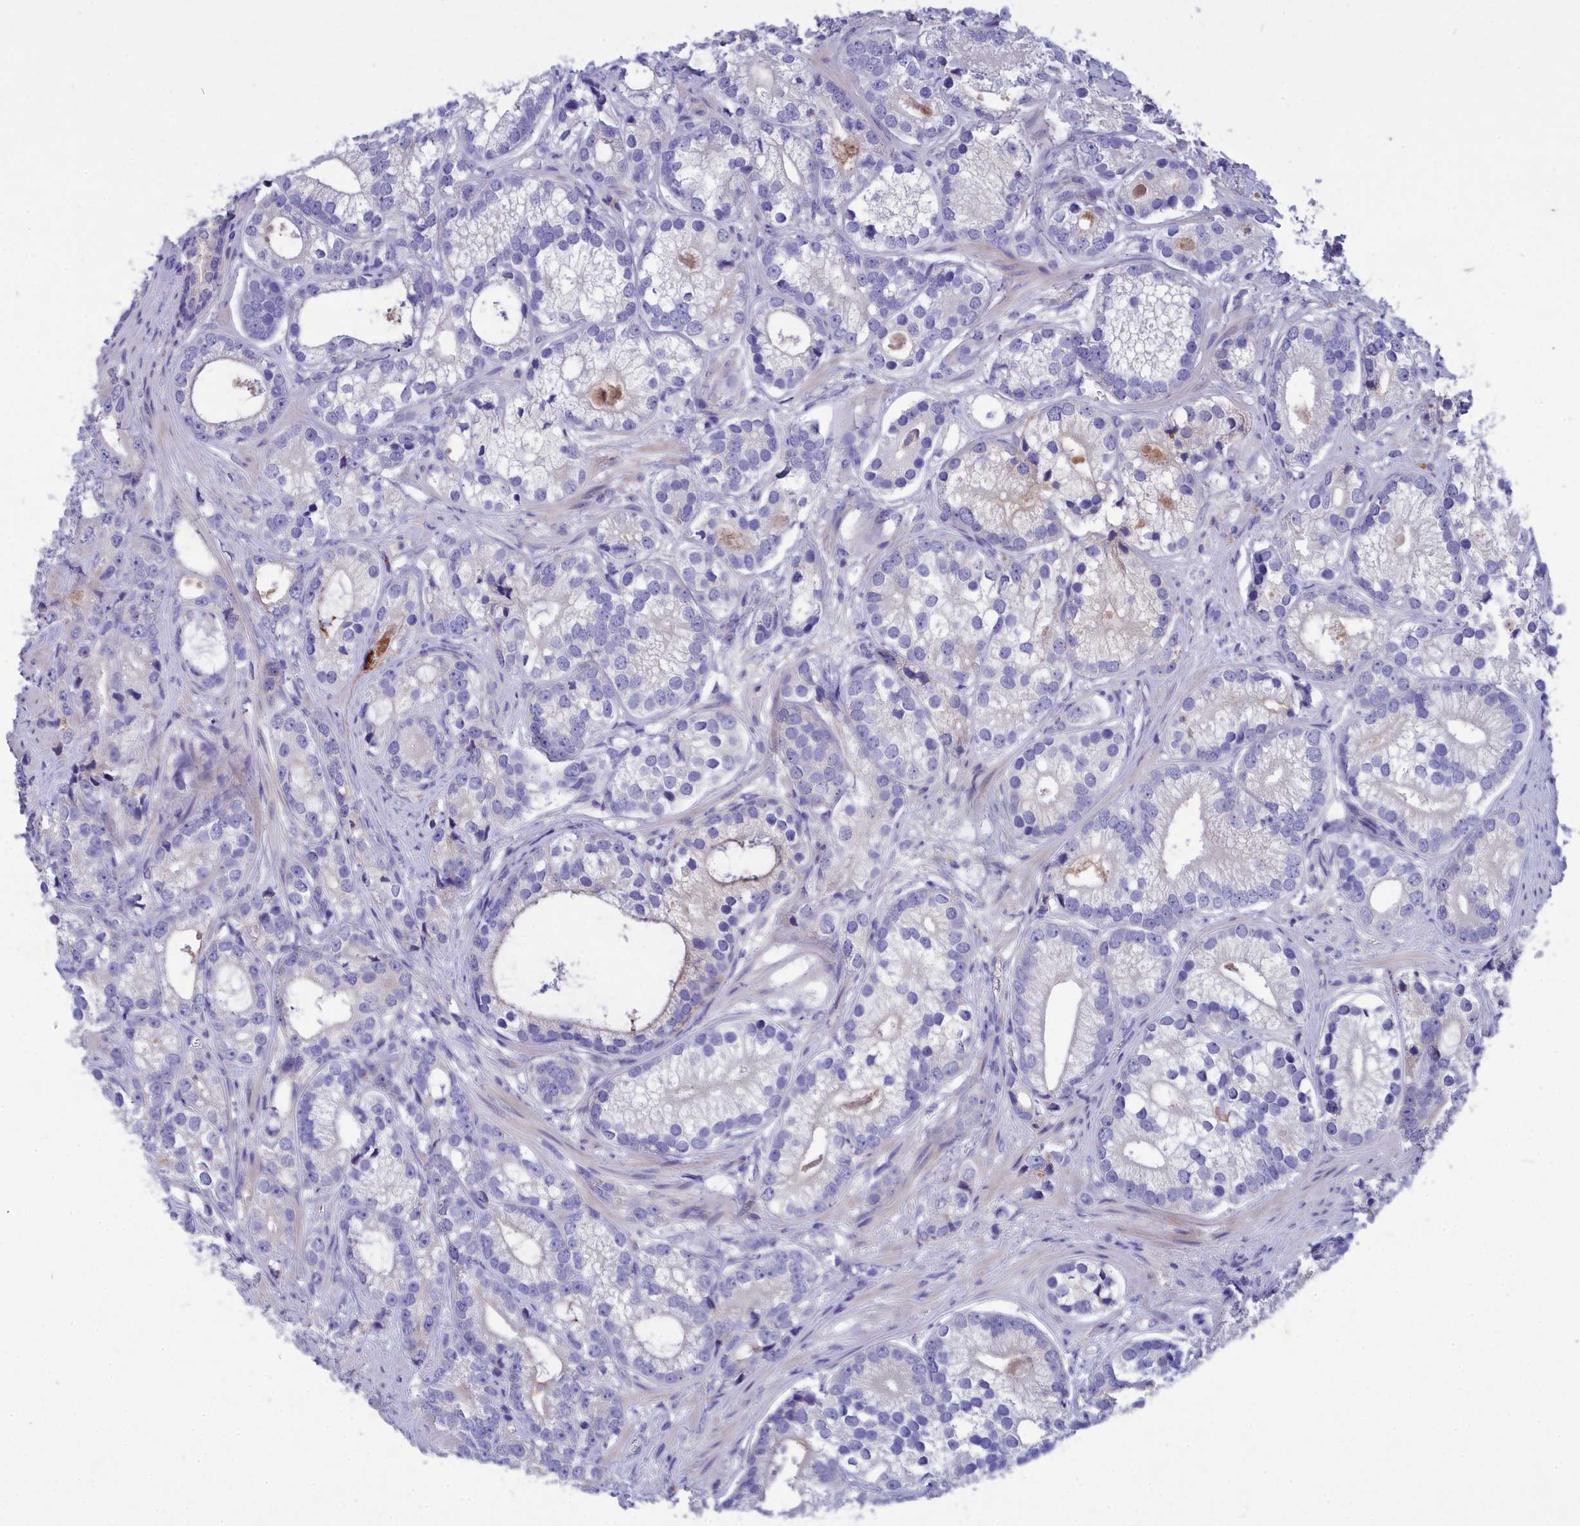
{"staining": {"intensity": "negative", "quantity": "none", "location": "none"}, "tissue": "prostate cancer", "cell_type": "Tumor cells", "image_type": "cancer", "snomed": [{"axis": "morphology", "description": "Adenocarcinoma, High grade"}, {"axis": "topography", "description": "Prostate"}], "caption": "The photomicrograph reveals no staining of tumor cells in adenocarcinoma (high-grade) (prostate).", "gene": "DEFB119", "patient": {"sex": "male", "age": 75}}